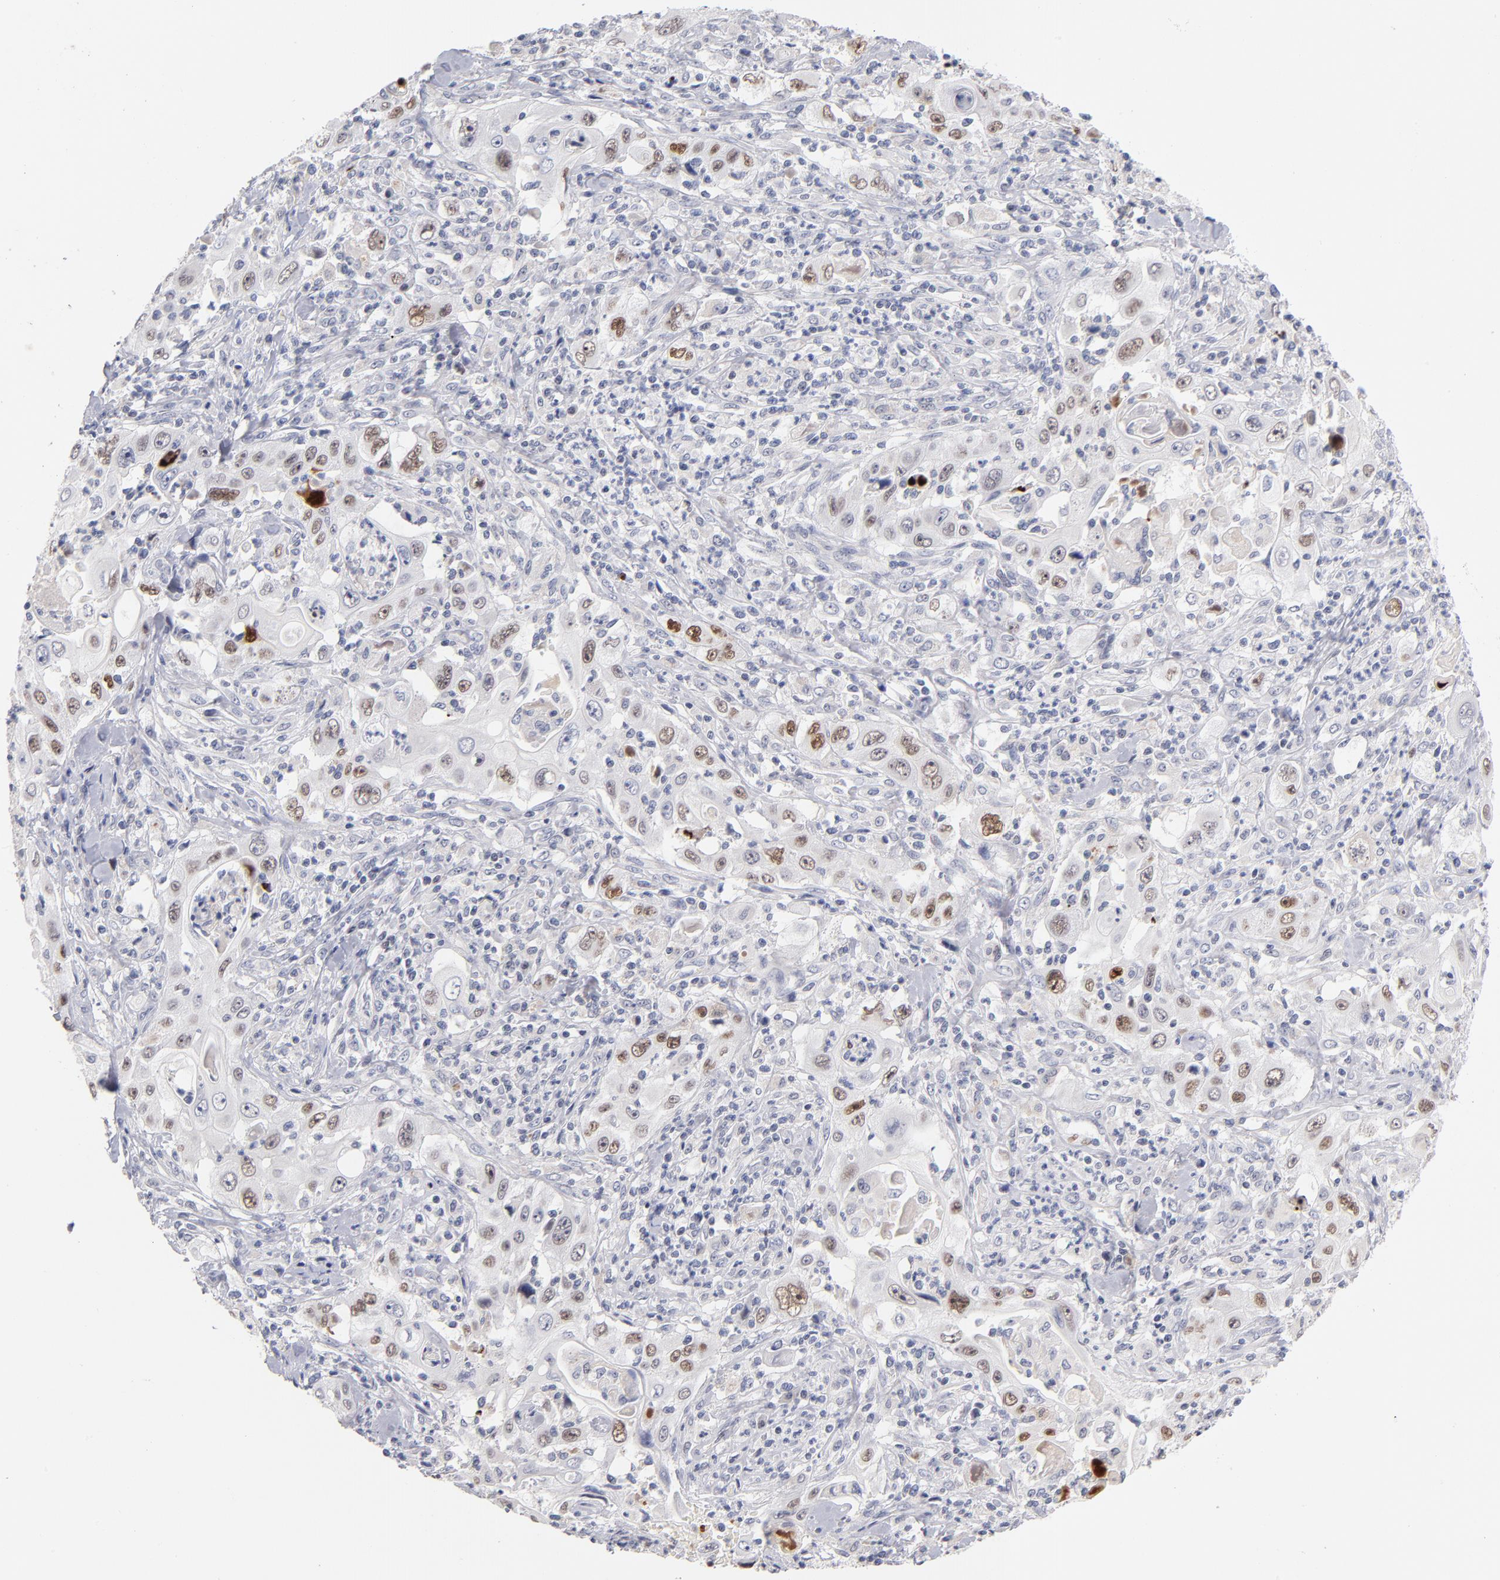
{"staining": {"intensity": "moderate", "quantity": "<25%", "location": "nuclear"}, "tissue": "pancreatic cancer", "cell_type": "Tumor cells", "image_type": "cancer", "snomed": [{"axis": "morphology", "description": "Adenocarcinoma, NOS"}, {"axis": "topography", "description": "Pancreas"}], "caption": "This is a micrograph of immunohistochemistry (IHC) staining of pancreatic adenocarcinoma, which shows moderate expression in the nuclear of tumor cells.", "gene": "PARP1", "patient": {"sex": "male", "age": 70}}